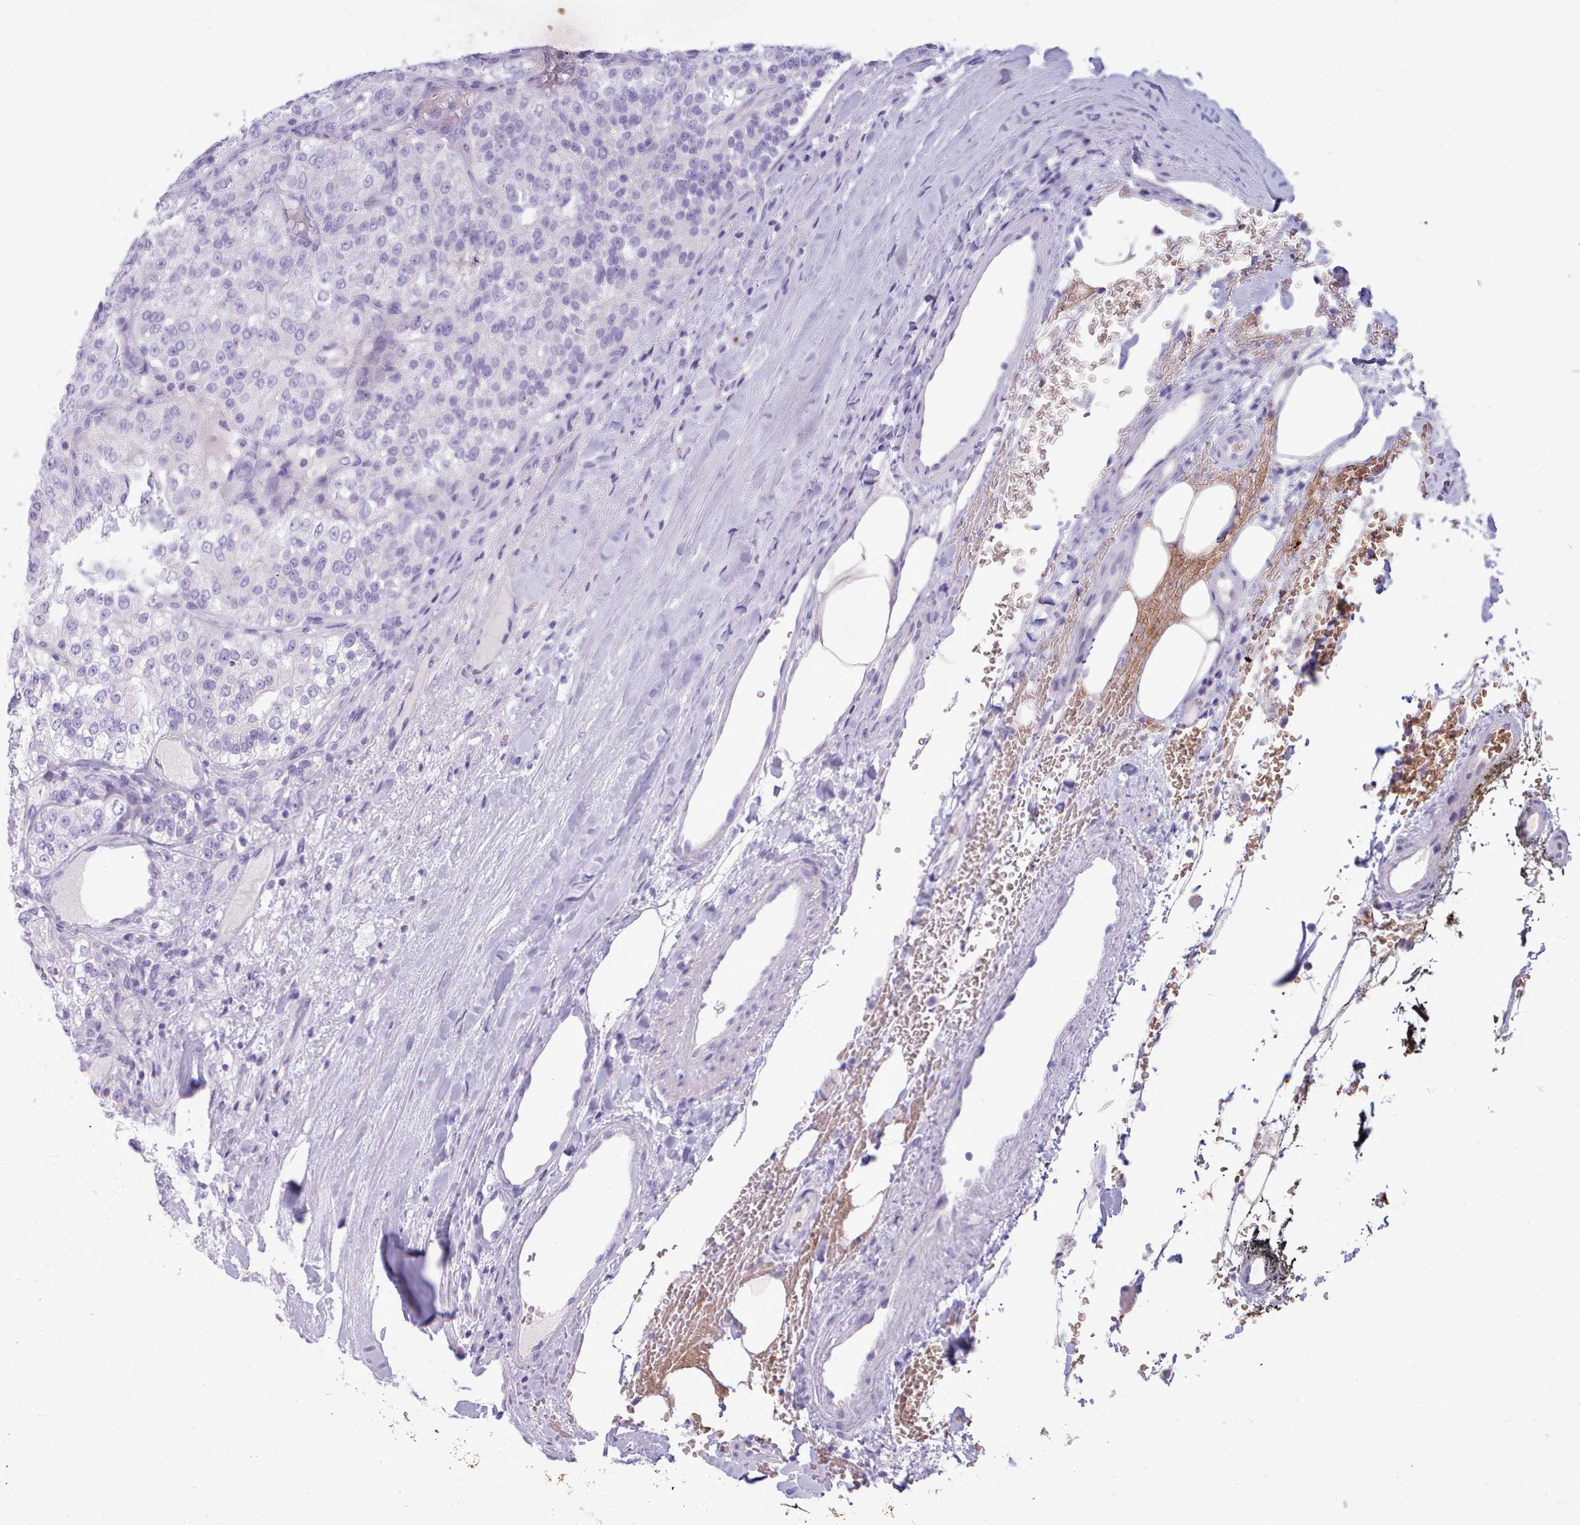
{"staining": {"intensity": "negative", "quantity": "none", "location": "none"}, "tissue": "renal cancer", "cell_type": "Tumor cells", "image_type": "cancer", "snomed": [{"axis": "morphology", "description": "Adenocarcinoma, NOS"}, {"axis": "topography", "description": "Kidney"}], "caption": "This is an IHC image of human renal adenocarcinoma. There is no staining in tumor cells.", "gene": "NKX1-2", "patient": {"sex": "female", "age": 63}}